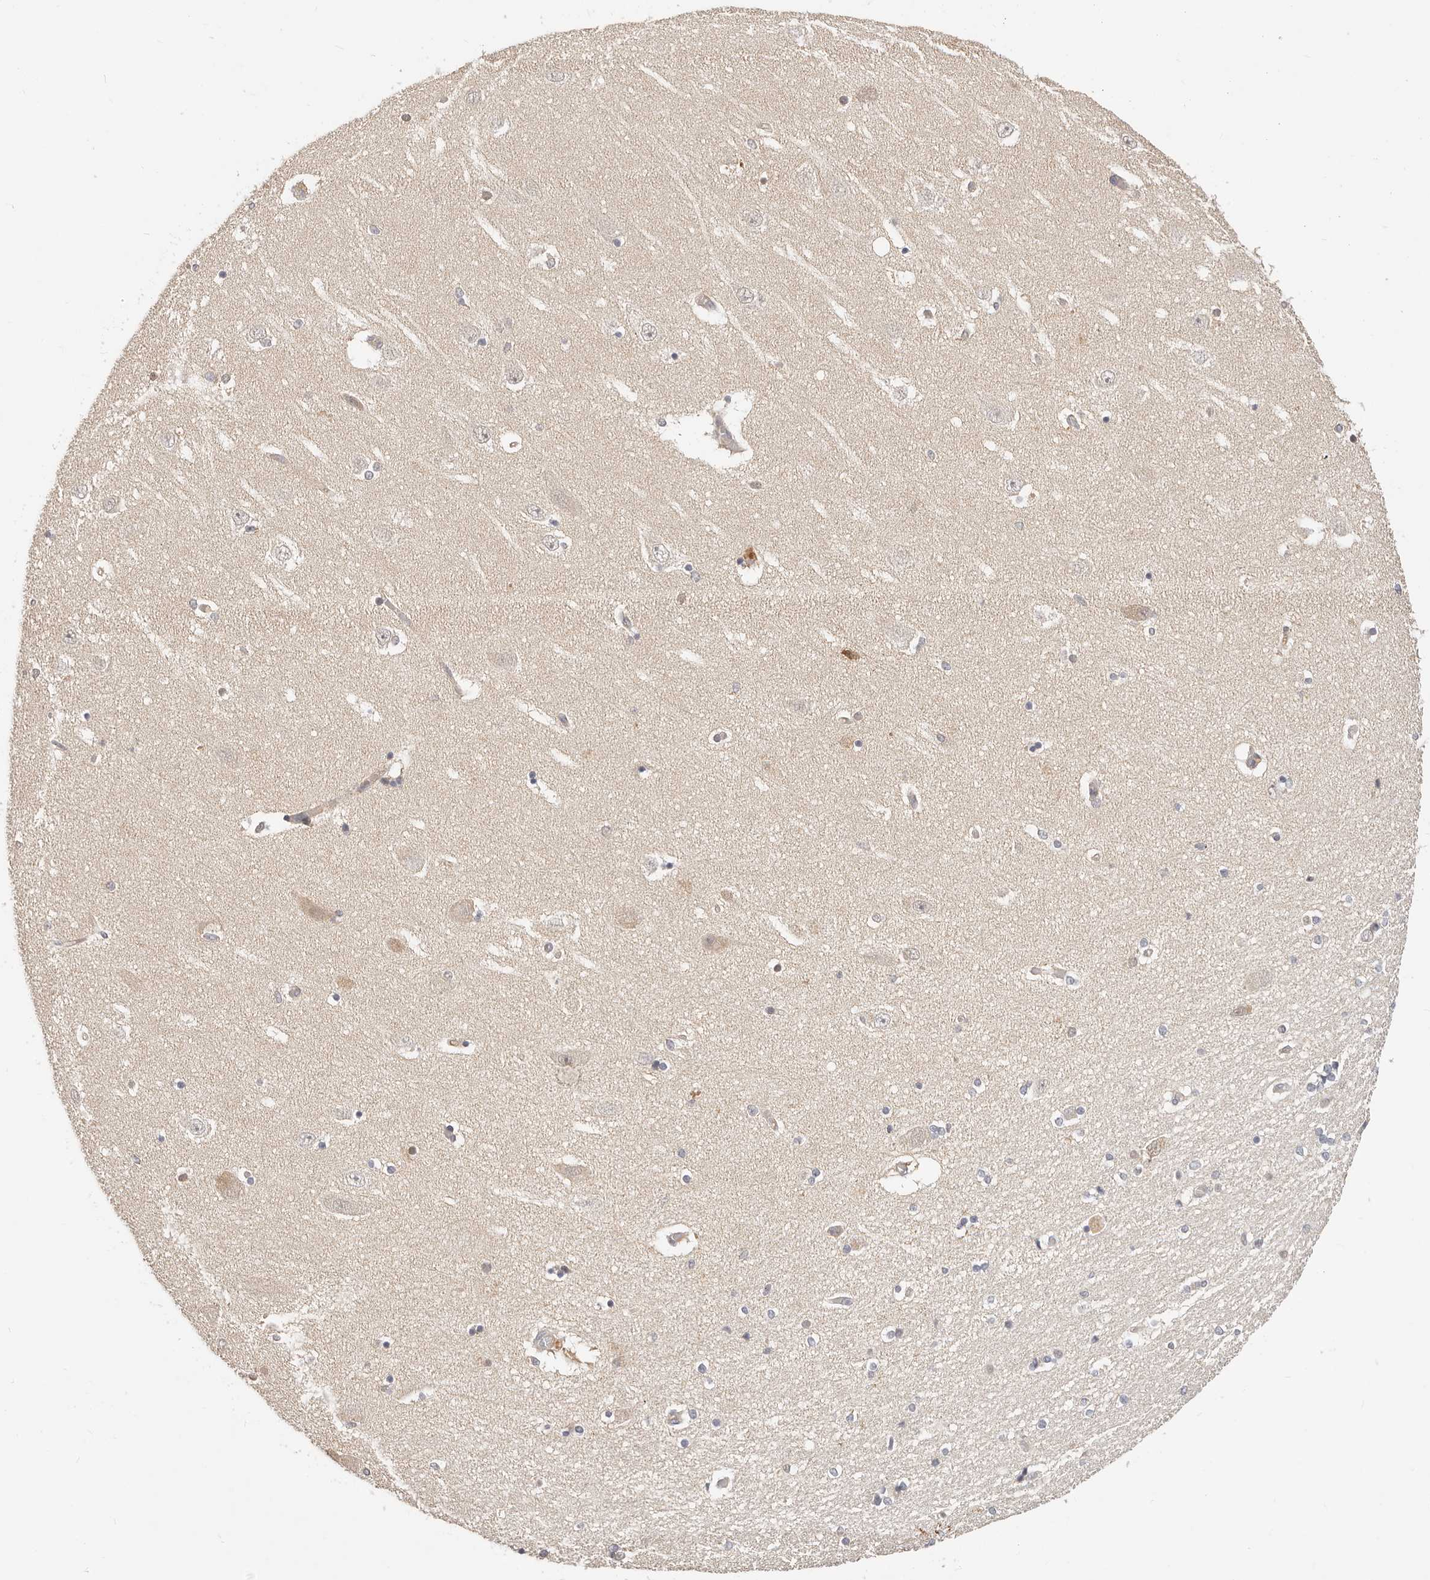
{"staining": {"intensity": "weak", "quantity": "<25%", "location": "cytoplasmic/membranous"}, "tissue": "hippocampus", "cell_type": "Glial cells", "image_type": "normal", "snomed": [{"axis": "morphology", "description": "Normal tissue, NOS"}, {"axis": "topography", "description": "Hippocampus"}], "caption": "High power microscopy photomicrograph of an IHC photomicrograph of unremarkable hippocampus, revealing no significant staining in glial cells. Brightfield microscopy of IHC stained with DAB (3,3'-diaminobenzidine) (brown) and hematoxylin (blue), captured at high magnification.", "gene": "DTNBP1", "patient": {"sex": "female", "age": 54}}